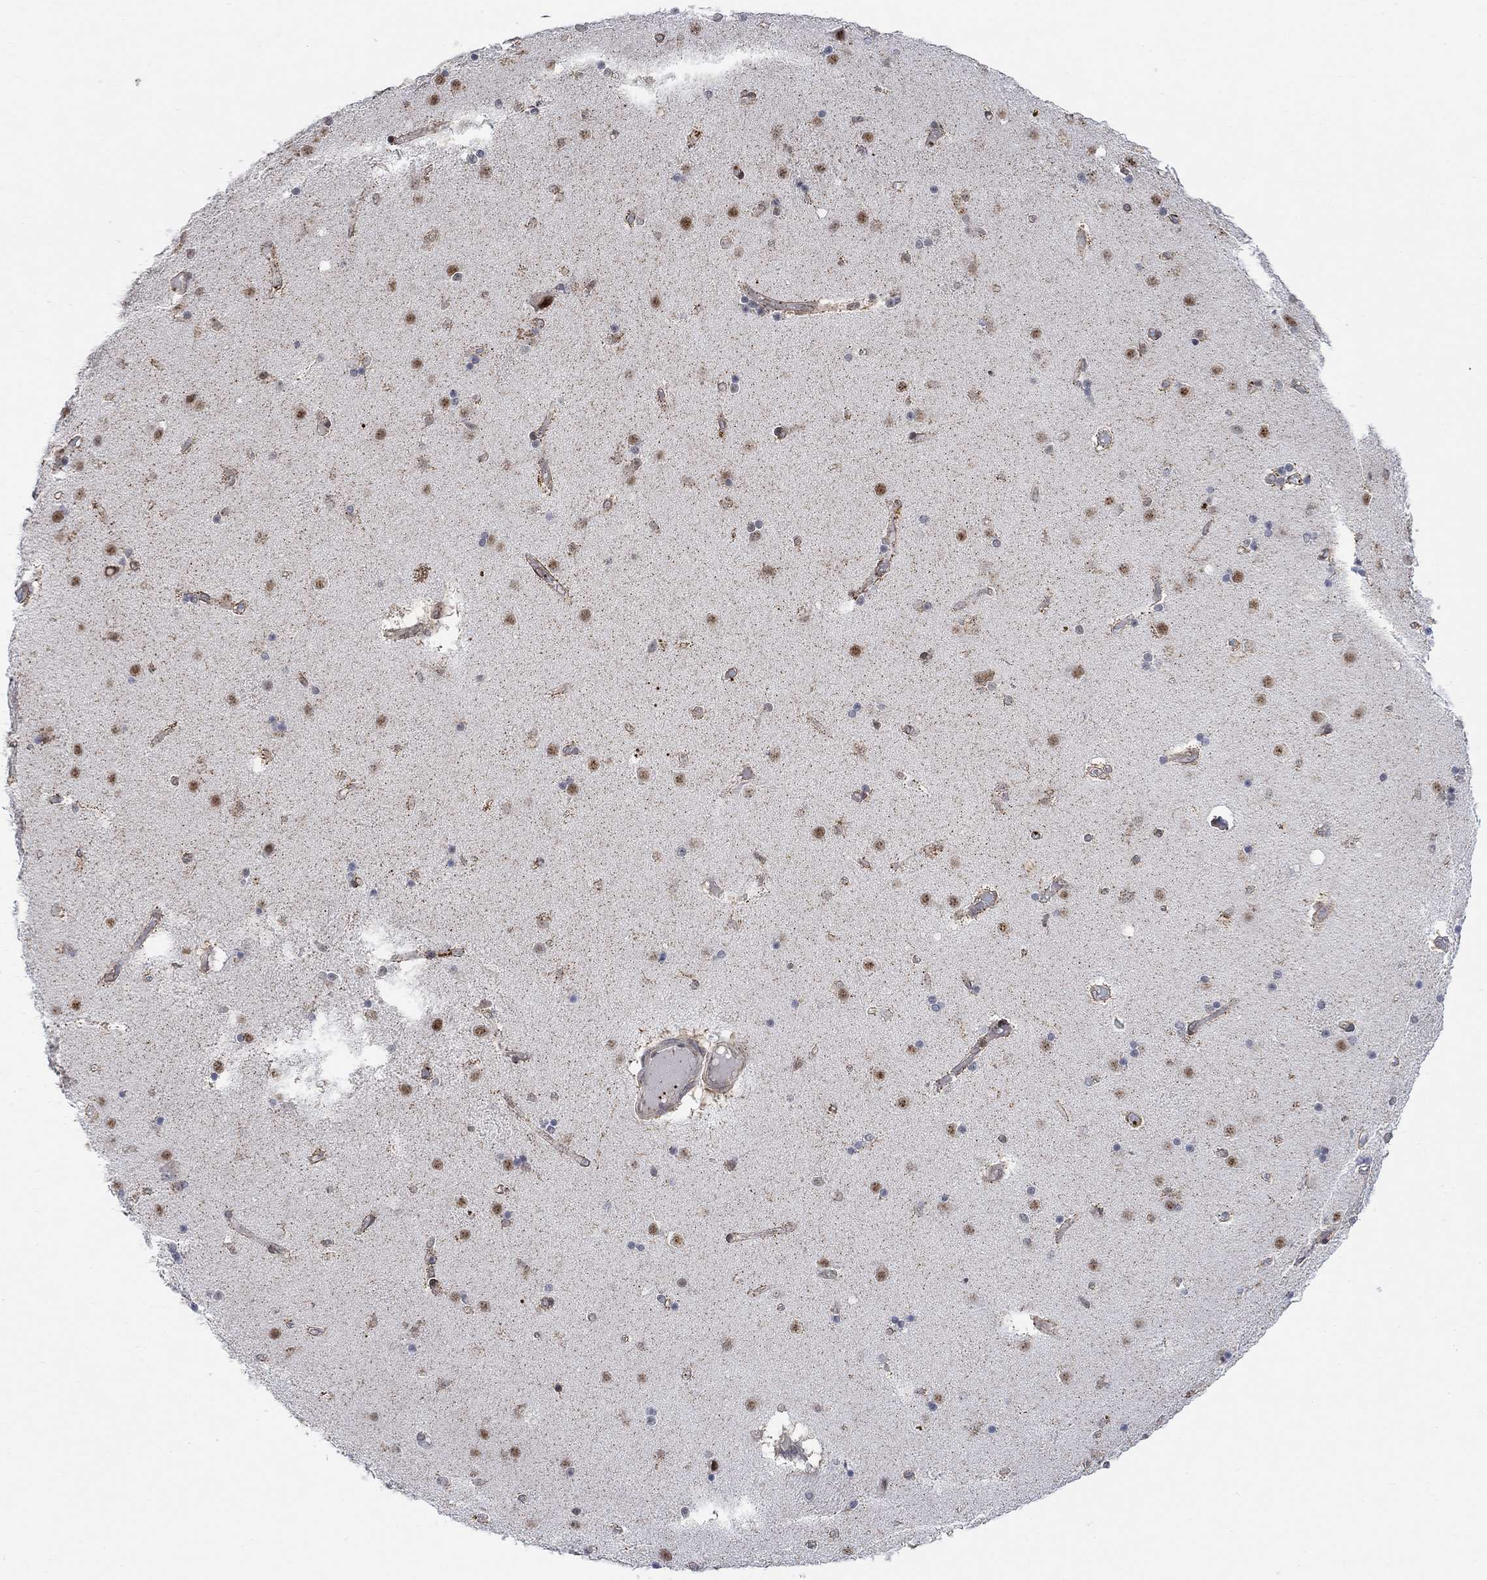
{"staining": {"intensity": "moderate", "quantity": "<25%", "location": "nuclear"}, "tissue": "caudate", "cell_type": "Glial cells", "image_type": "normal", "snomed": [{"axis": "morphology", "description": "Normal tissue, NOS"}, {"axis": "topography", "description": "Lateral ventricle wall"}], "caption": "Moderate nuclear protein expression is seen in approximately <25% of glial cells in caudate. Immunohistochemistry (ihc) stains the protein in brown and the nuclei are stained blue.", "gene": "PWWP2B", "patient": {"sex": "male", "age": 54}}